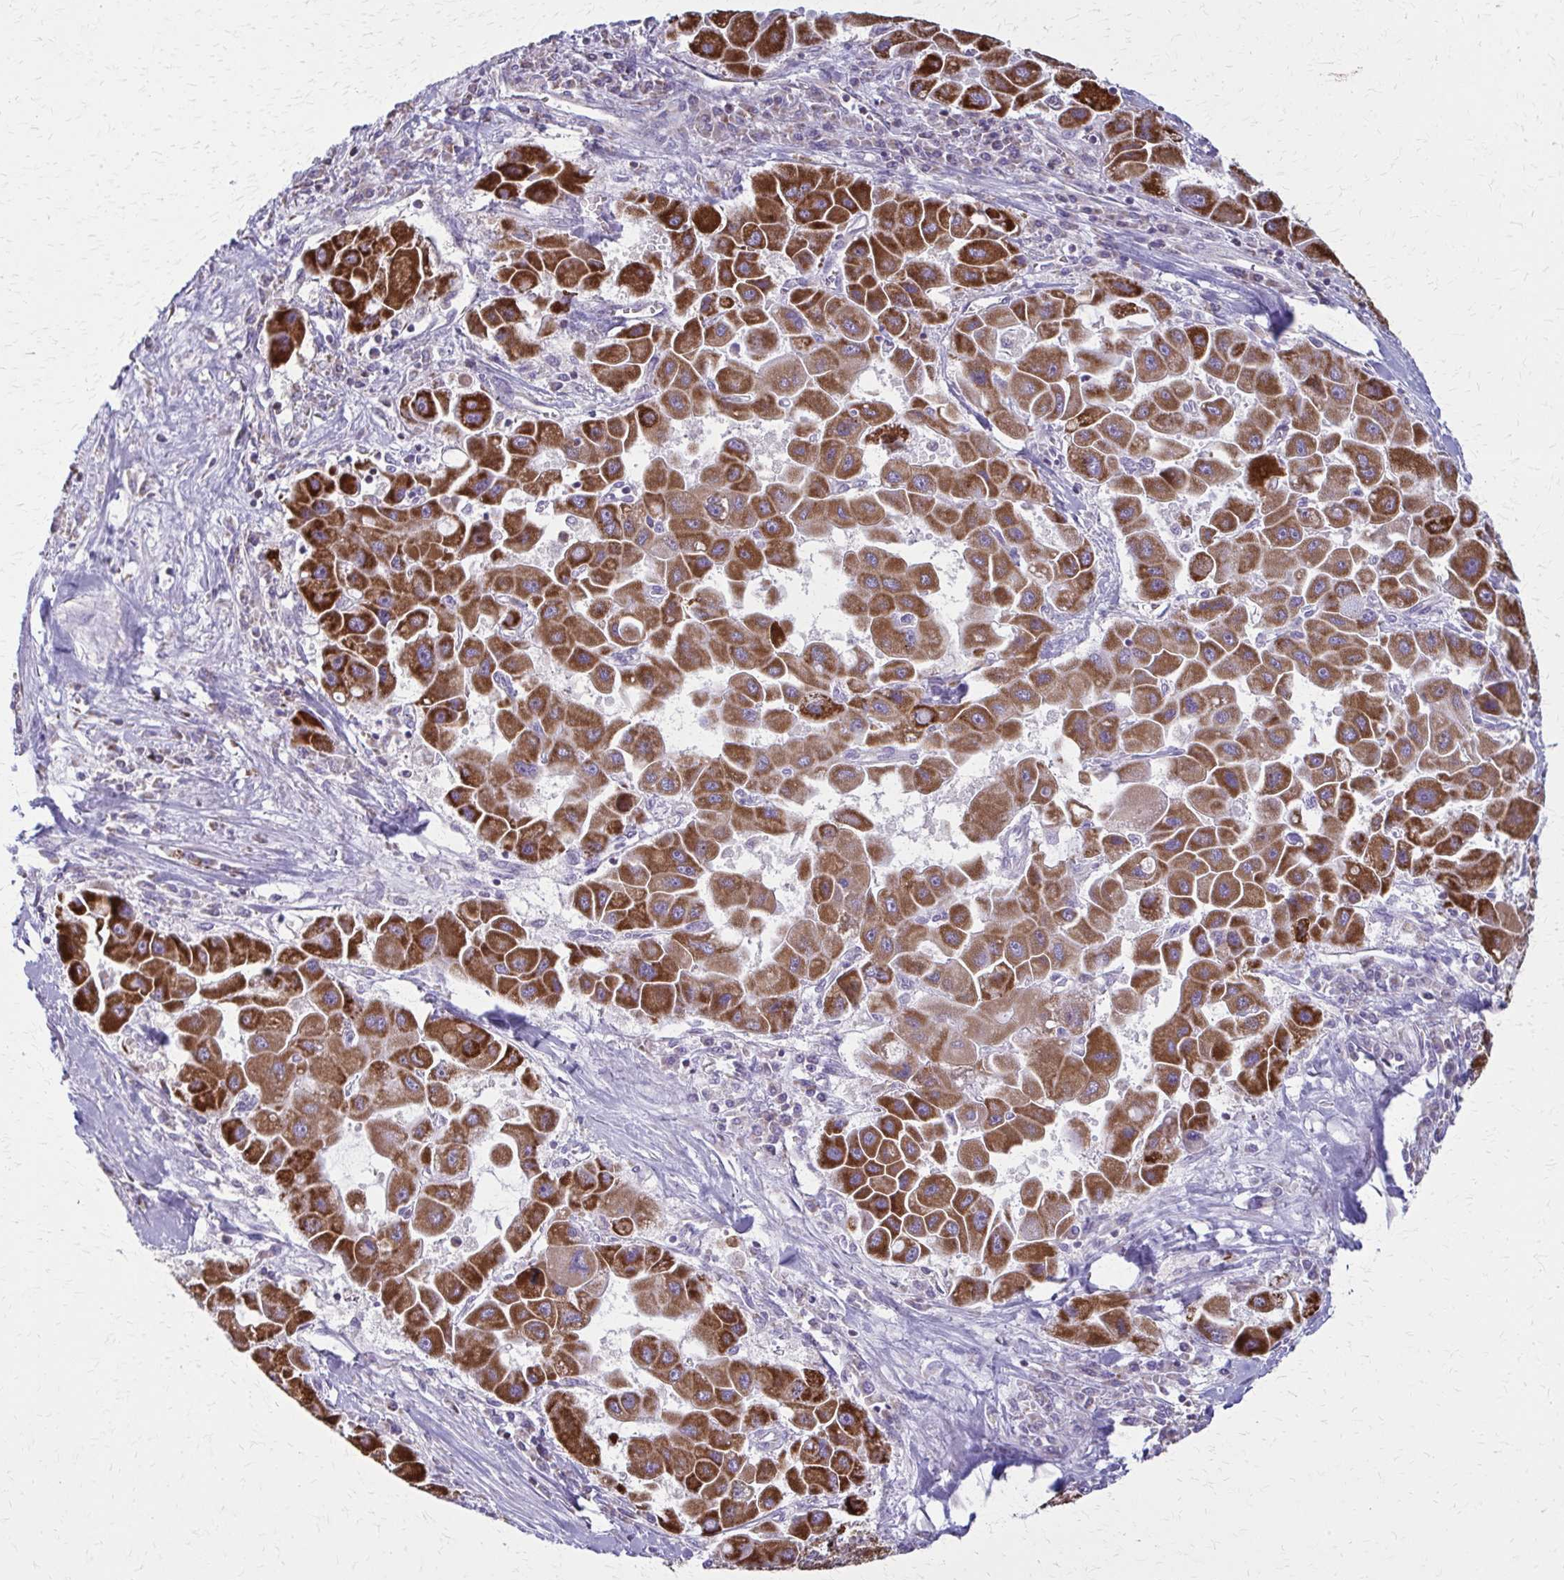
{"staining": {"intensity": "strong", "quantity": ">75%", "location": "cytoplasmic/membranous"}, "tissue": "liver cancer", "cell_type": "Tumor cells", "image_type": "cancer", "snomed": [{"axis": "morphology", "description": "Carcinoma, Hepatocellular, NOS"}, {"axis": "topography", "description": "Liver"}], "caption": "Protein staining of hepatocellular carcinoma (liver) tissue displays strong cytoplasmic/membranous positivity in about >75% of tumor cells.", "gene": "TVP23A", "patient": {"sex": "male", "age": 24}}